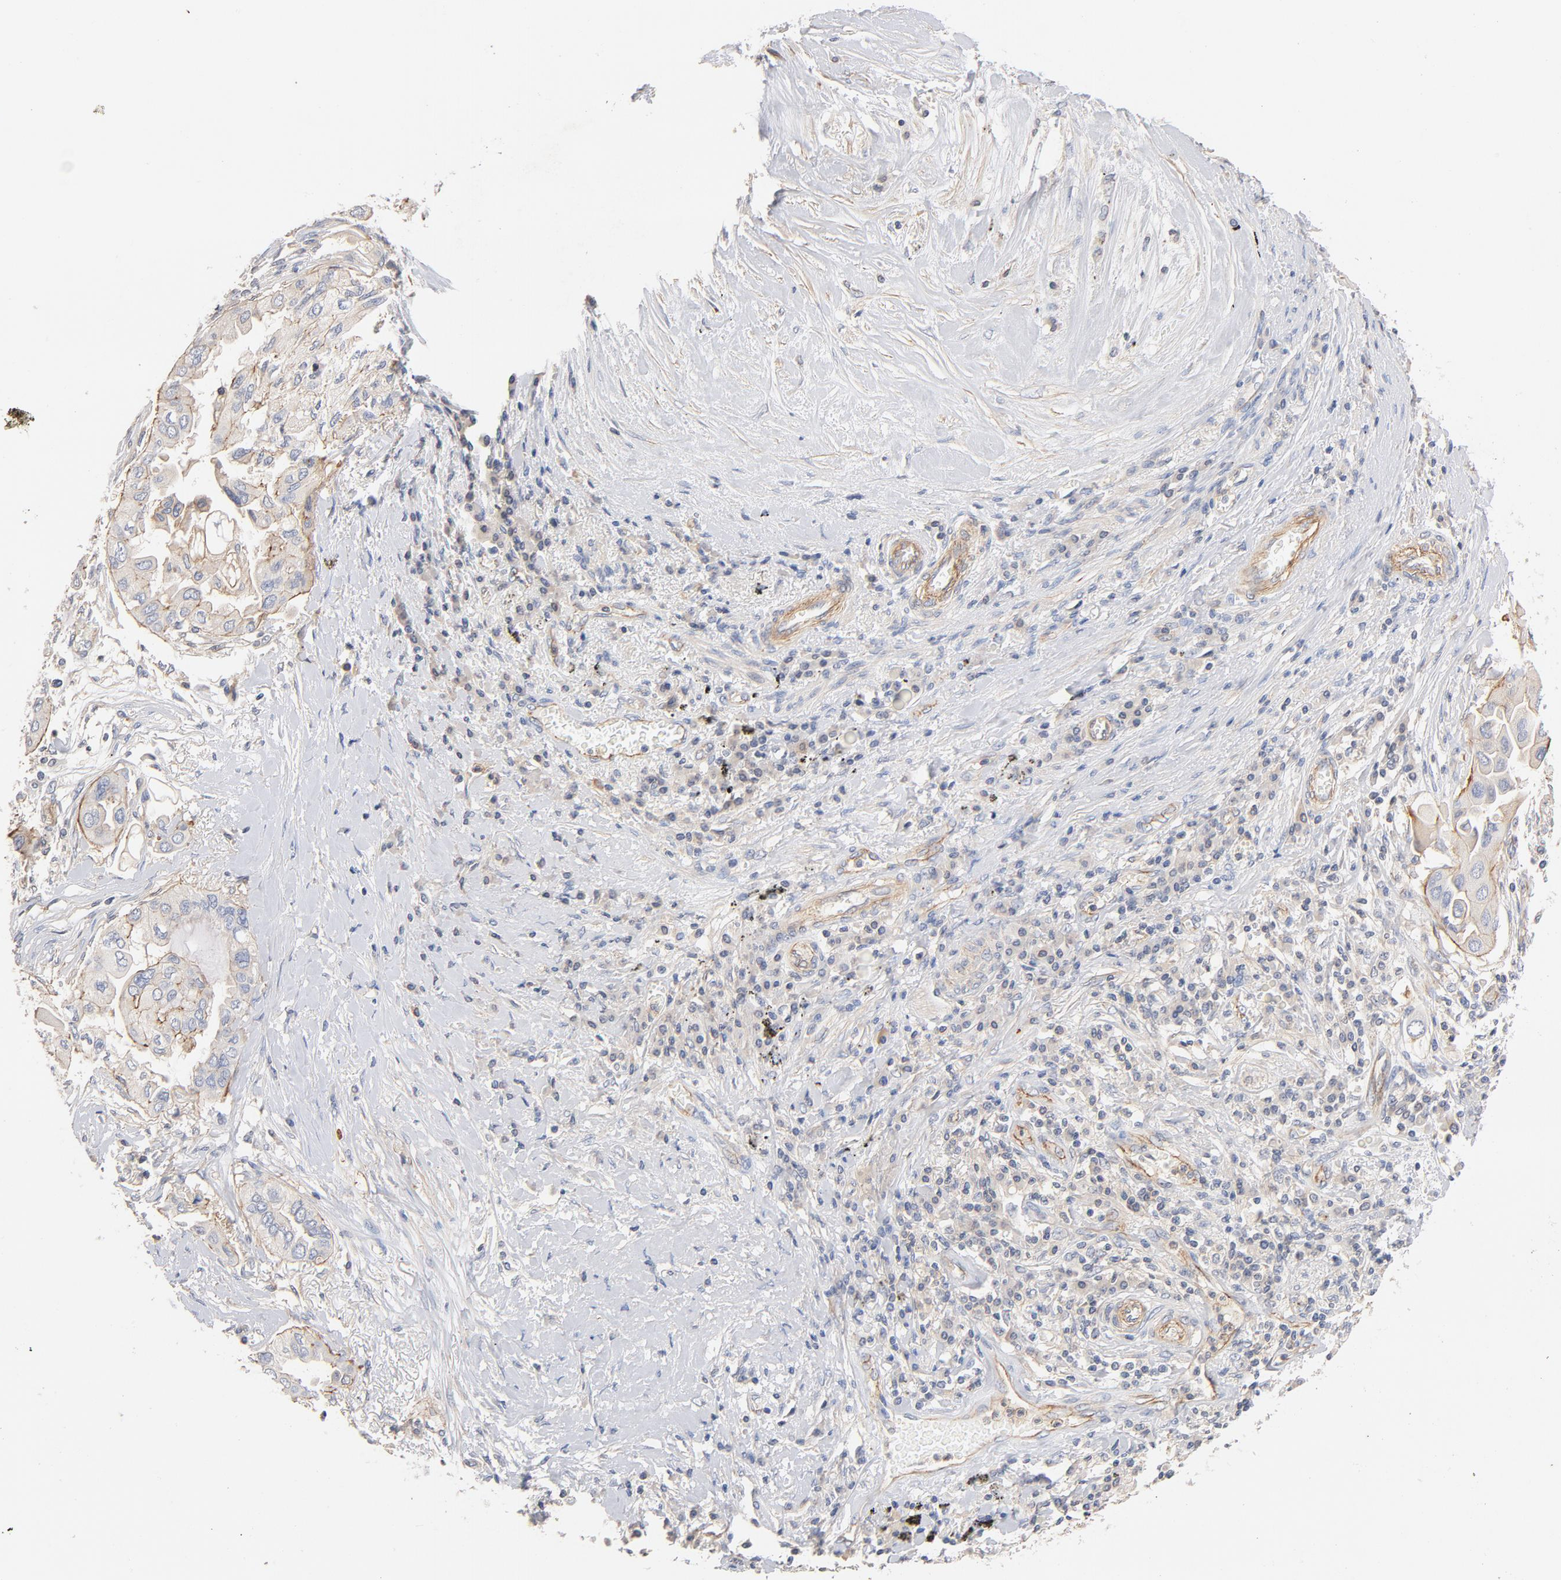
{"staining": {"intensity": "moderate", "quantity": ">75%", "location": "cytoplasmic/membranous"}, "tissue": "lung cancer", "cell_type": "Tumor cells", "image_type": "cancer", "snomed": [{"axis": "morphology", "description": "Adenocarcinoma, NOS"}, {"axis": "topography", "description": "Lung"}], "caption": "A high-resolution histopathology image shows immunohistochemistry staining of lung cancer, which exhibits moderate cytoplasmic/membranous expression in about >75% of tumor cells.", "gene": "STRN3", "patient": {"sex": "female", "age": 76}}